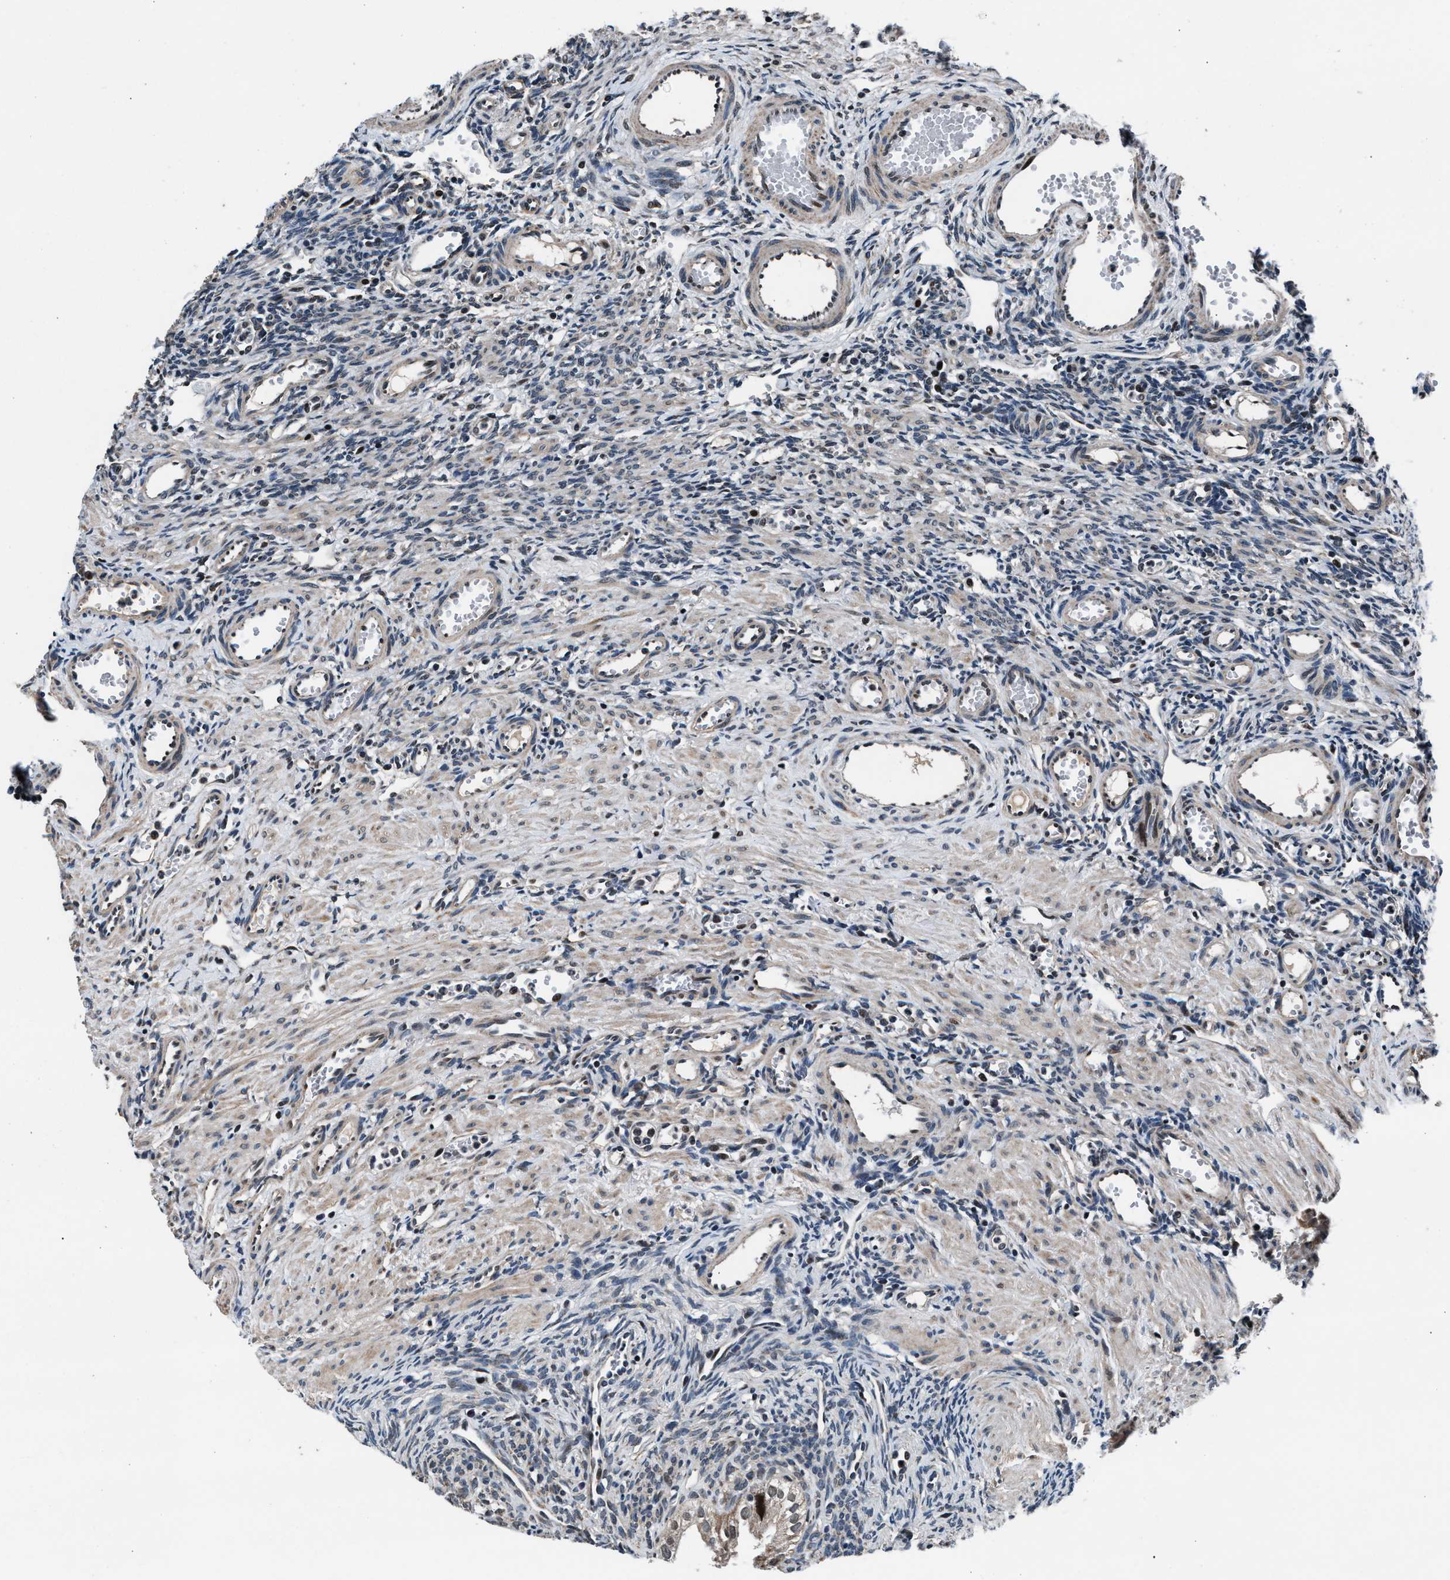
{"staining": {"intensity": "moderate", "quantity": ">75%", "location": "cytoplasmic/membranous,nuclear"}, "tissue": "ovary", "cell_type": "Follicle cells", "image_type": "normal", "snomed": [{"axis": "morphology", "description": "Normal tissue, NOS"}, {"axis": "topography", "description": "Ovary"}], "caption": "DAB (3,3'-diaminobenzidine) immunohistochemical staining of normal ovary displays moderate cytoplasmic/membranous,nuclear protein expression in approximately >75% of follicle cells.", "gene": "PRRC2B", "patient": {"sex": "female", "age": 33}}